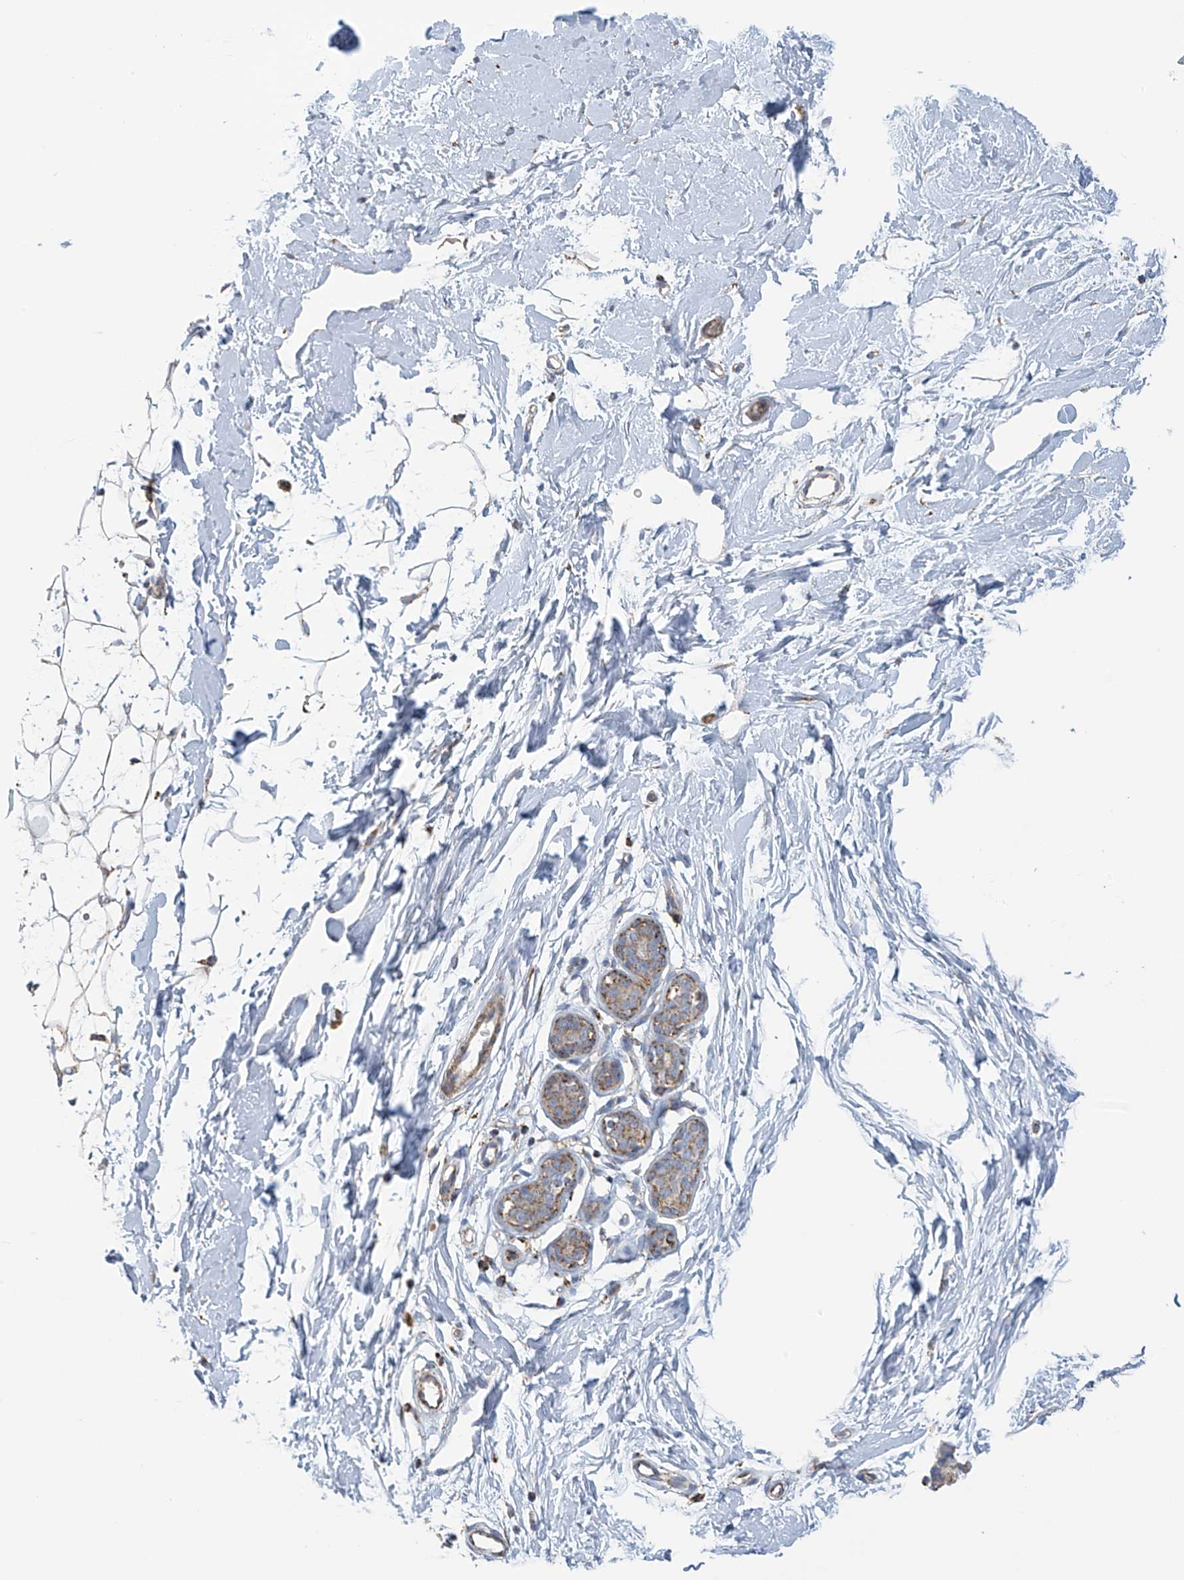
{"staining": {"intensity": "negative", "quantity": "none", "location": "none"}, "tissue": "adipose tissue", "cell_type": "Adipocytes", "image_type": "normal", "snomed": [{"axis": "morphology", "description": "Normal tissue, NOS"}, {"axis": "topography", "description": "Breast"}], "caption": "High magnification brightfield microscopy of normal adipose tissue stained with DAB (brown) and counterstained with hematoxylin (blue): adipocytes show no significant positivity.", "gene": "ITM2B", "patient": {"sex": "female", "age": 23}}